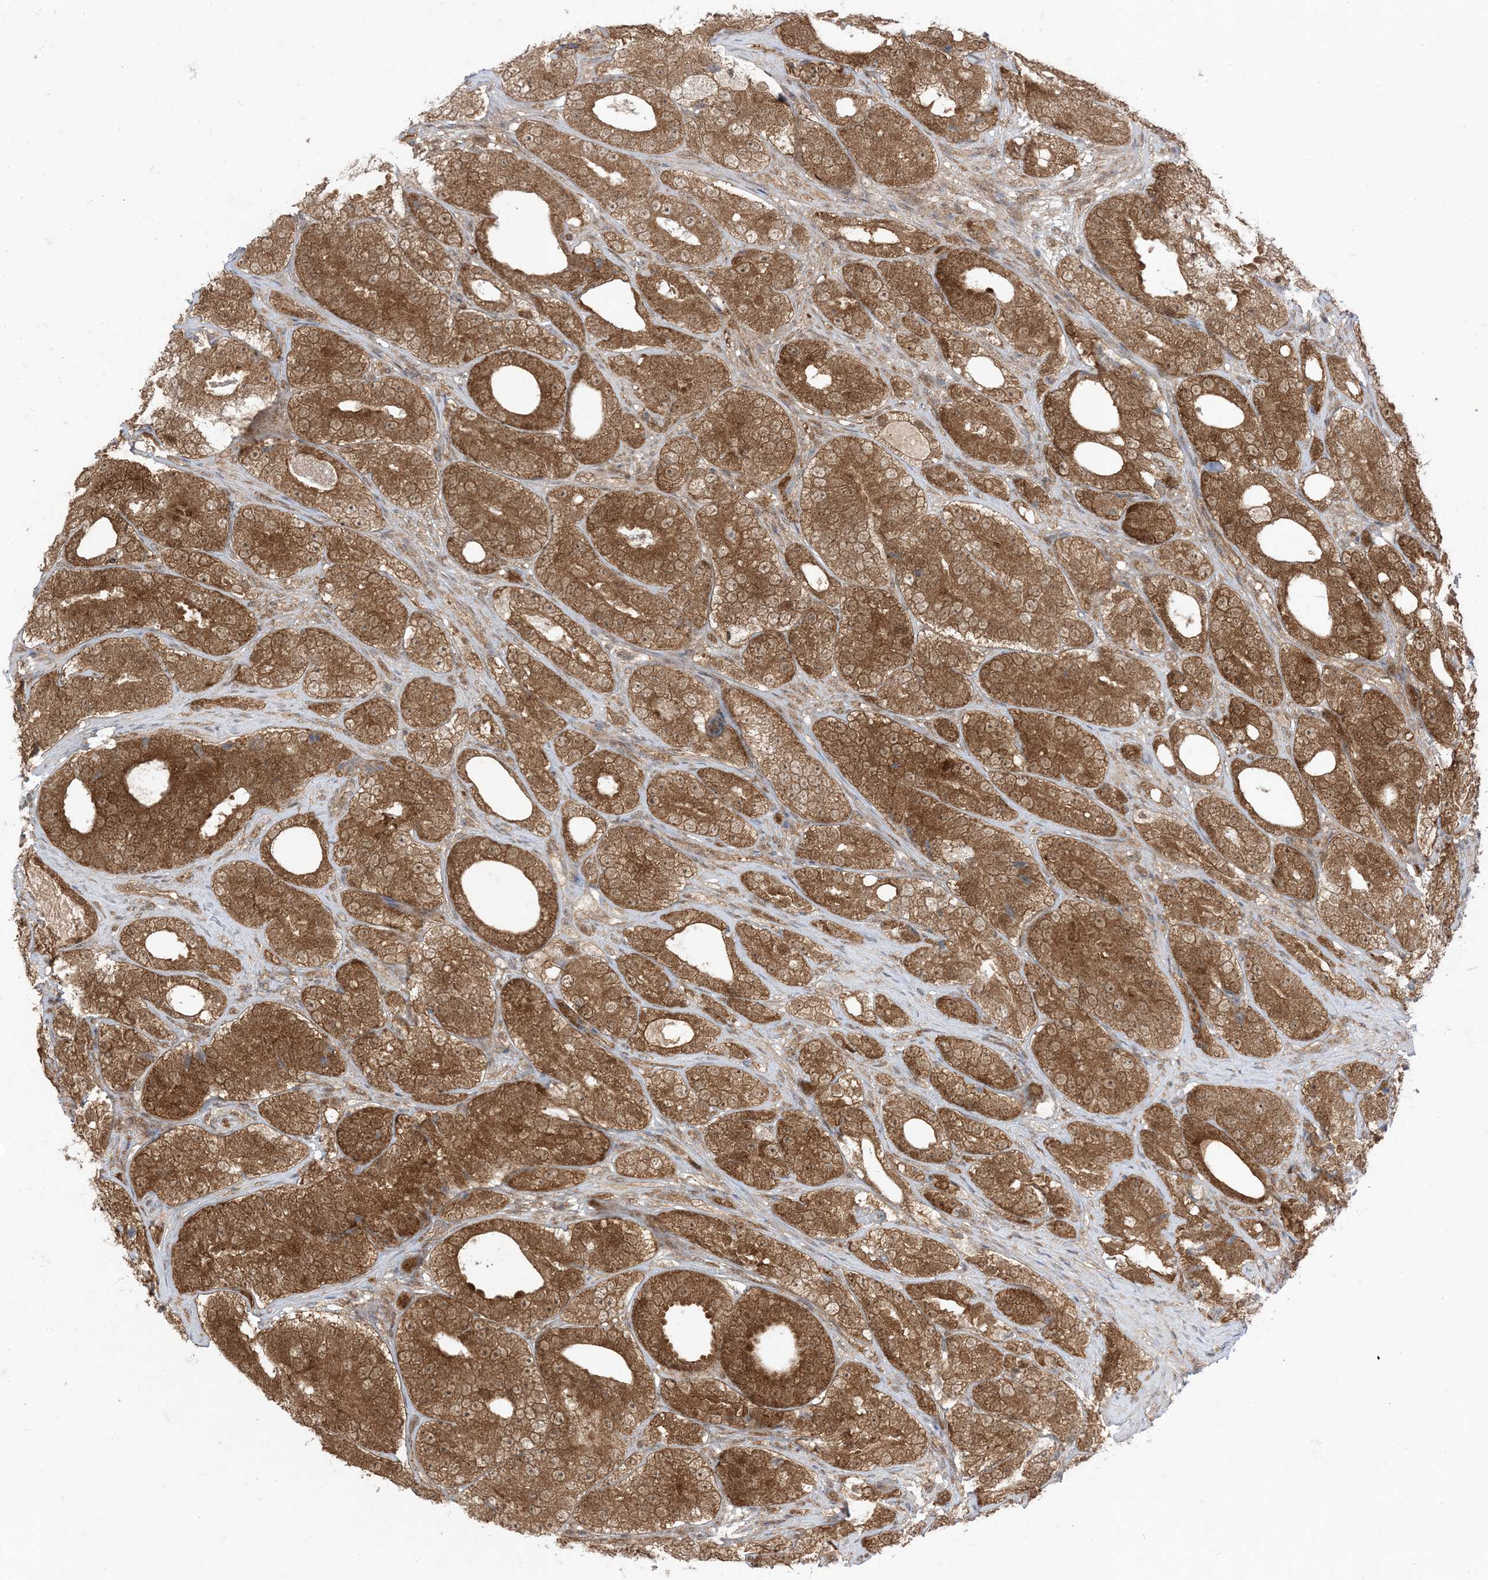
{"staining": {"intensity": "strong", "quantity": ">75%", "location": "cytoplasmic/membranous"}, "tissue": "prostate cancer", "cell_type": "Tumor cells", "image_type": "cancer", "snomed": [{"axis": "morphology", "description": "Adenocarcinoma, High grade"}, {"axis": "topography", "description": "Prostate"}], "caption": "Immunohistochemistry staining of adenocarcinoma (high-grade) (prostate), which displays high levels of strong cytoplasmic/membranous expression in about >75% of tumor cells indicating strong cytoplasmic/membranous protein positivity. The staining was performed using DAB (3,3'-diaminobenzidine) (brown) for protein detection and nuclei were counterstained in hematoxylin (blue).", "gene": "PTPA", "patient": {"sex": "male", "age": 56}}